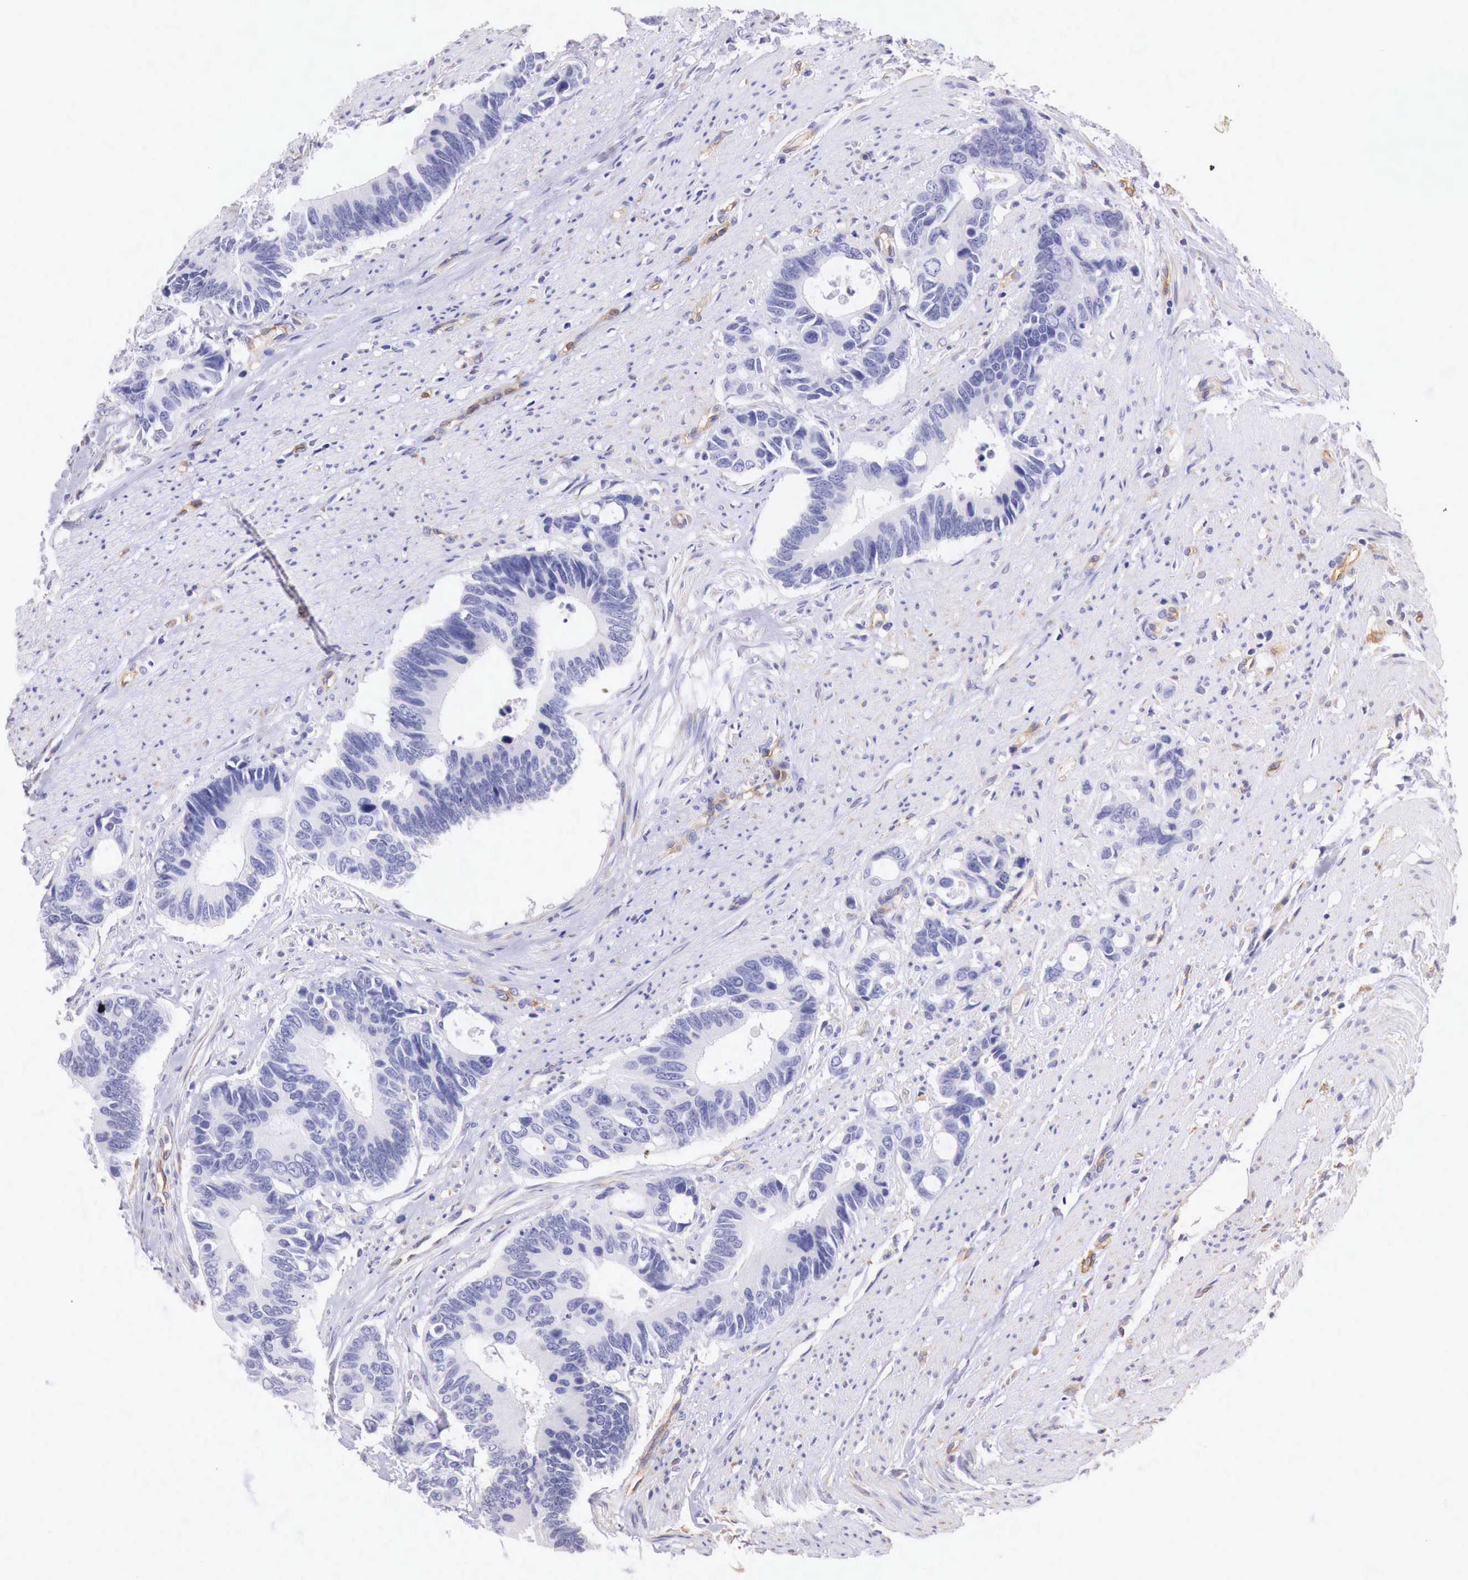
{"staining": {"intensity": "negative", "quantity": "none", "location": "none"}, "tissue": "colorectal cancer", "cell_type": "Tumor cells", "image_type": "cancer", "snomed": [{"axis": "morphology", "description": "Adenocarcinoma, NOS"}, {"axis": "topography", "description": "Colon"}], "caption": "Tumor cells are negative for brown protein staining in colorectal cancer.", "gene": "RDX", "patient": {"sex": "male", "age": 49}}